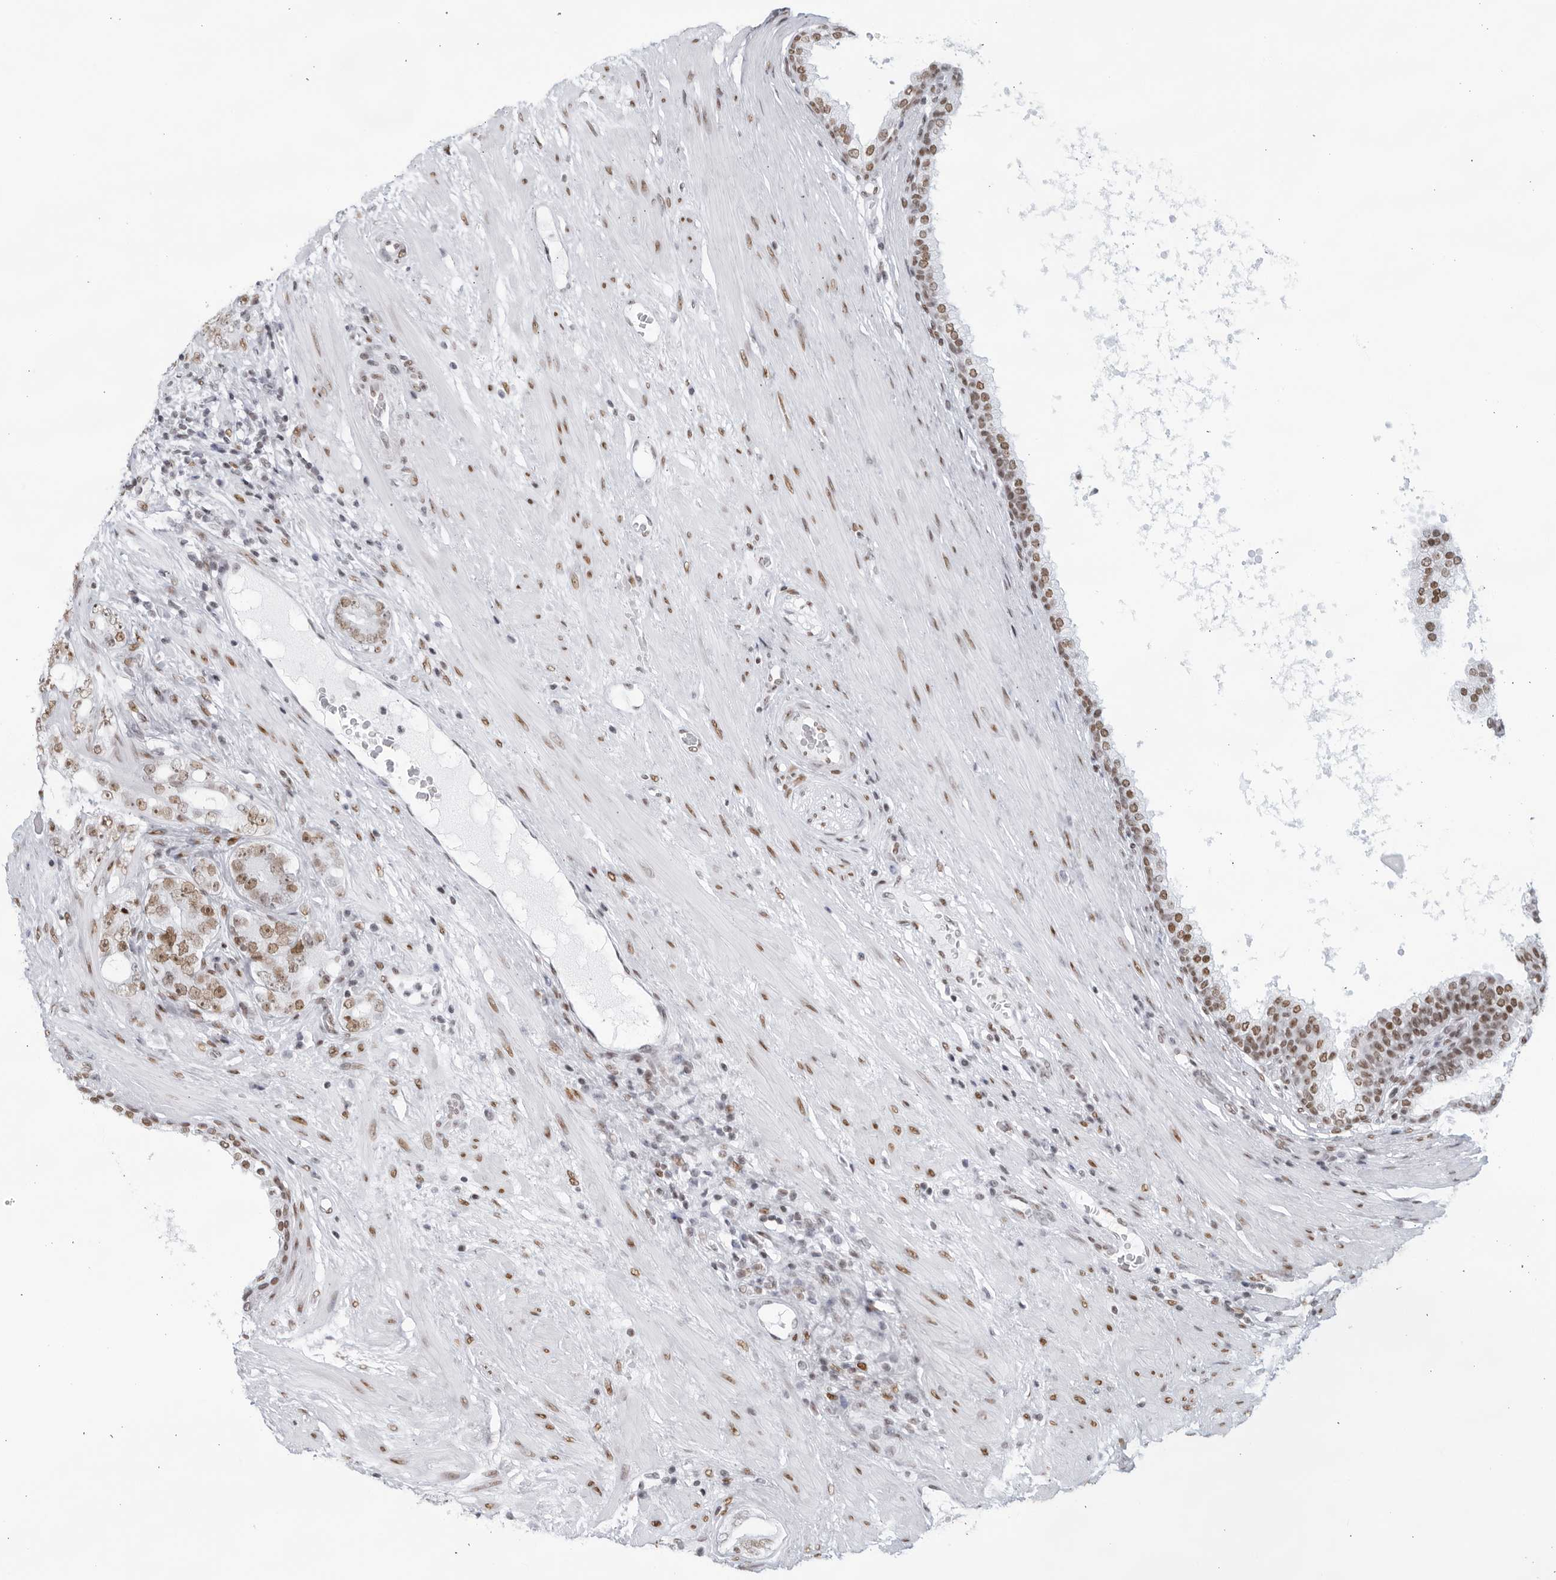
{"staining": {"intensity": "moderate", "quantity": ">75%", "location": "nuclear"}, "tissue": "prostate cancer", "cell_type": "Tumor cells", "image_type": "cancer", "snomed": [{"axis": "morphology", "description": "Adenocarcinoma, High grade"}, {"axis": "topography", "description": "Prostate"}], "caption": "Moderate nuclear staining is present in approximately >75% of tumor cells in high-grade adenocarcinoma (prostate). (DAB IHC with brightfield microscopy, high magnification).", "gene": "HP1BP3", "patient": {"sex": "male", "age": 56}}